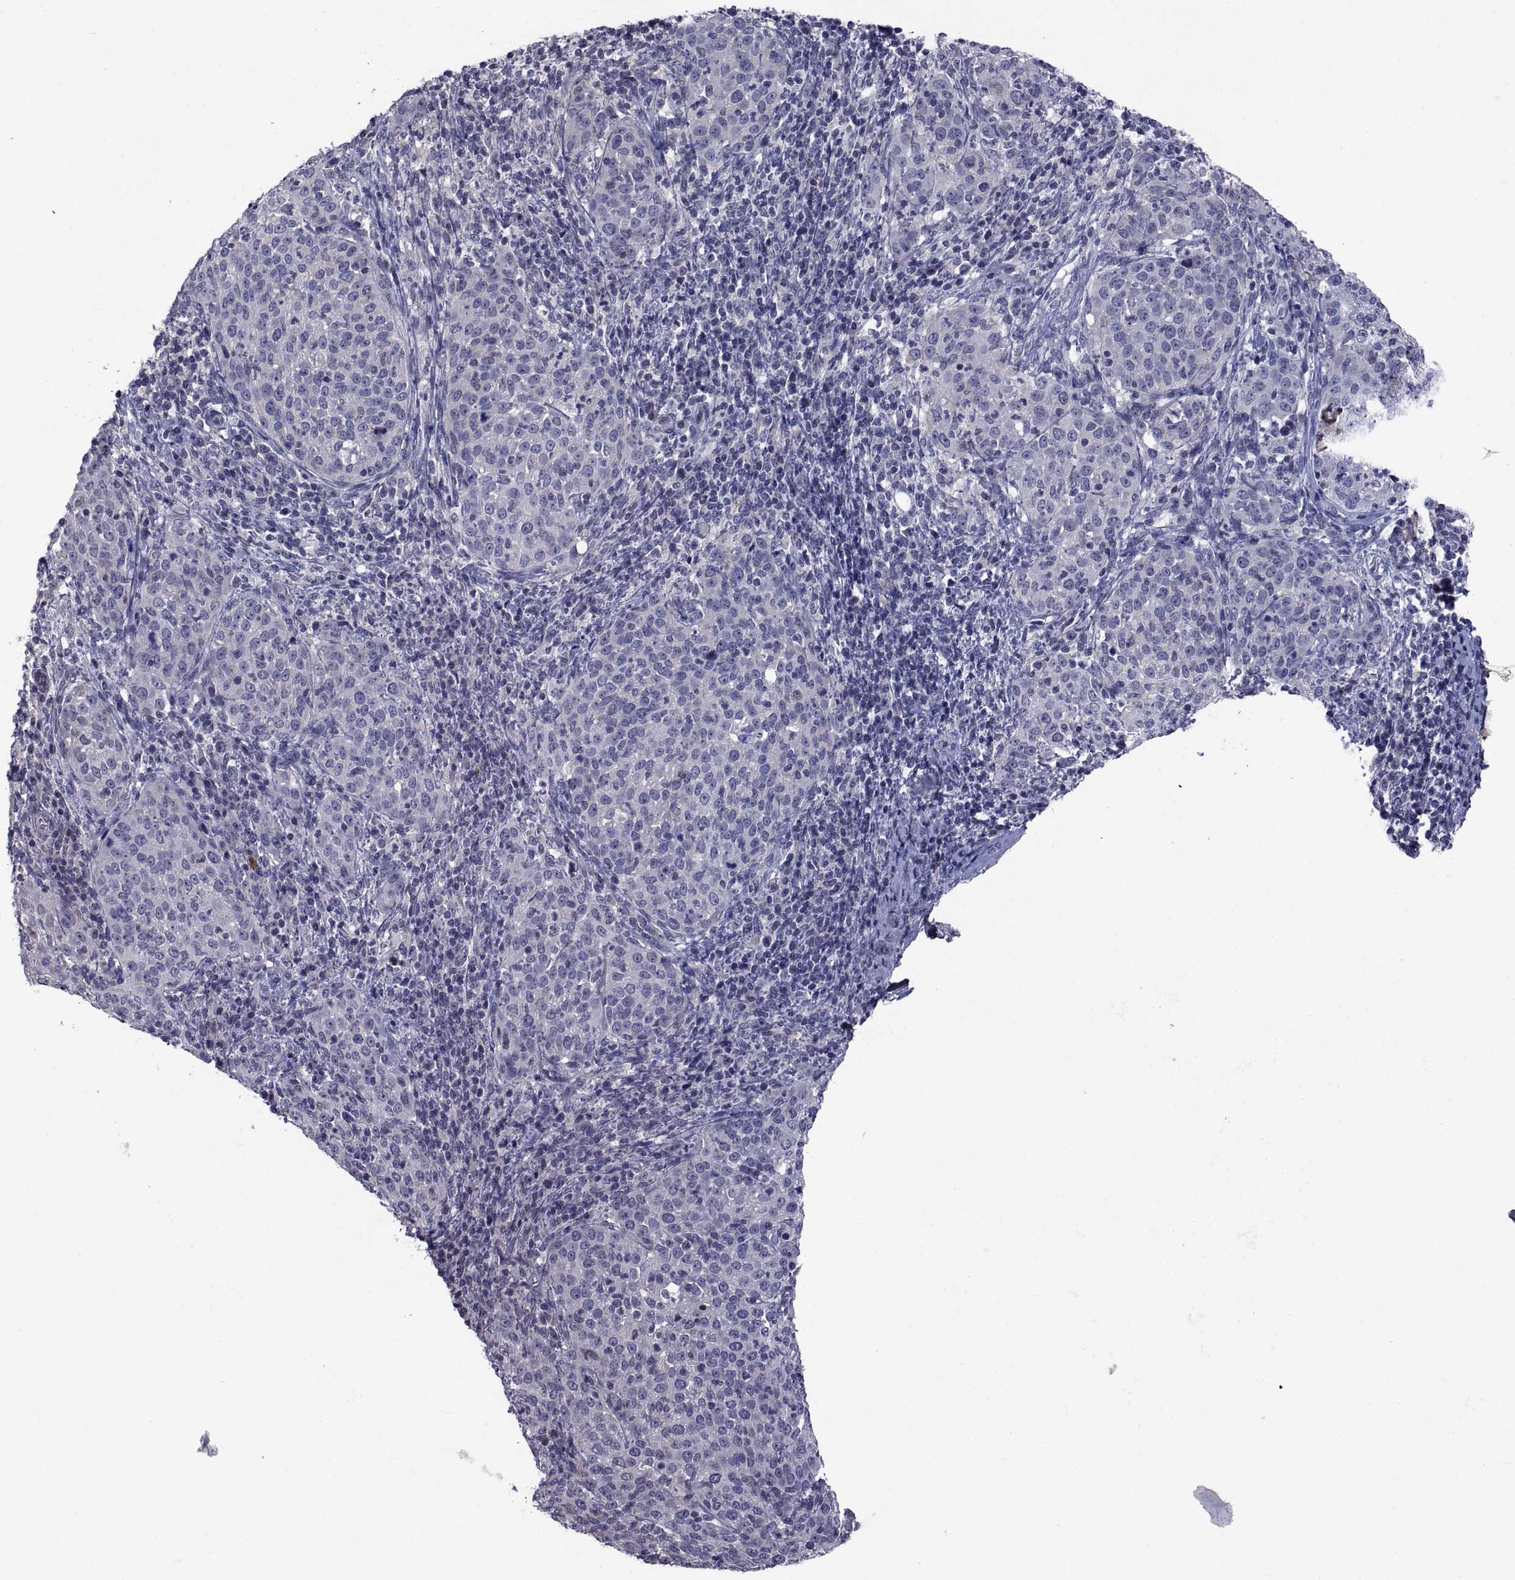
{"staining": {"intensity": "negative", "quantity": "none", "location": "none"}, "tissue": "cervical cancer", "cell_type": "Tumor cells", "image_type": "cancer", "snomed": [{"axis": "morphology", "description": "Squamous cell carcinoma, NOS"}, {"axis": "topography", "description": "Cervix"}], "caption": "This image is of cervical cancer stained with IHC to label a protein in brown with the nuclei are counter-stained blue. There is no expression in tumor cells.", "gene": "NPTX2", "patient": {"sex": "female", "age": 51}}